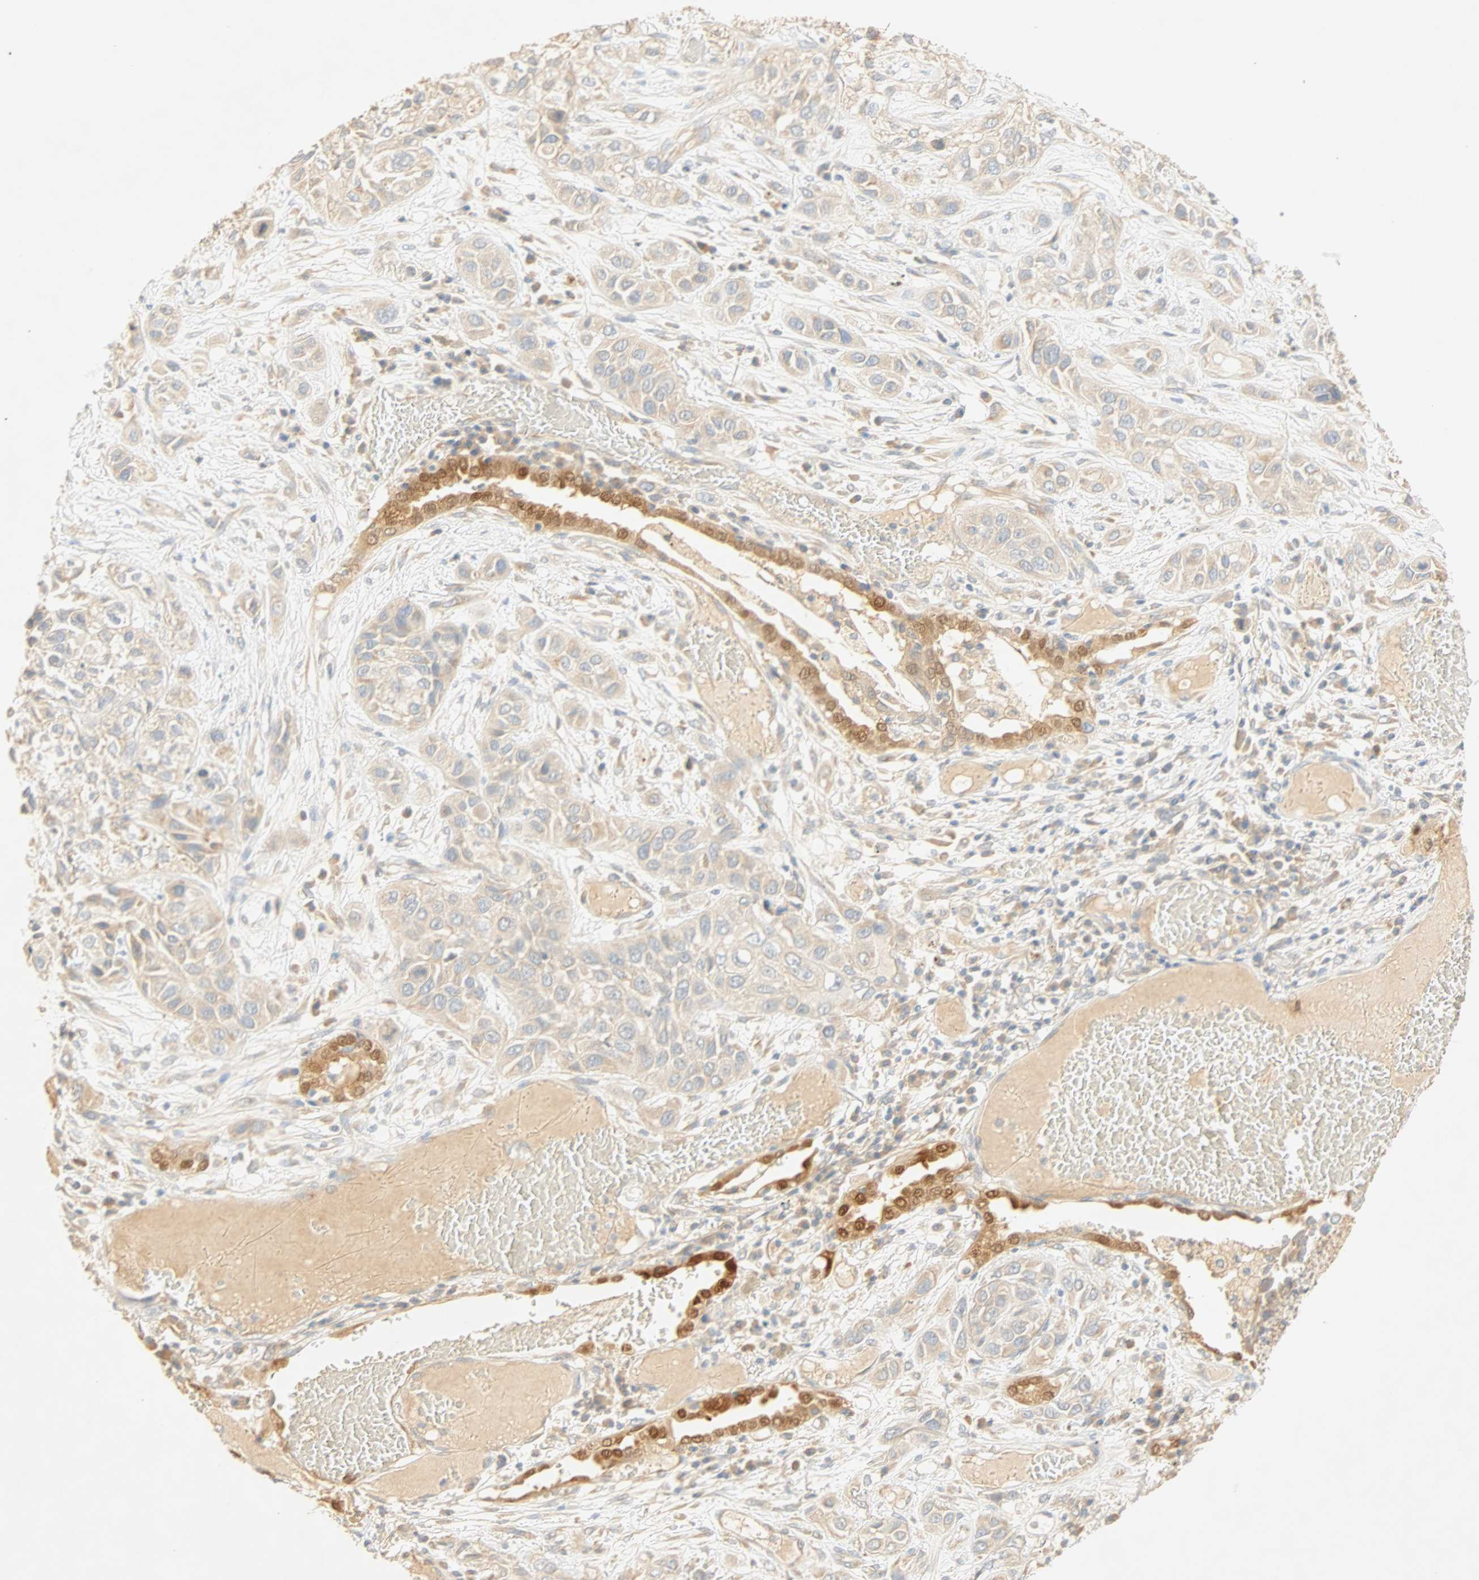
{"staining": {"intensity": "strong", "quantity": "<25%", "location": "cytoplasmic/membranous"}, "tissue": "lung cancer", "cell_type": "Tumor cells", "image_type": "cancer", "snomed": [{"axis": "morphology", "description": "Squamous cell carcinoma, NOS"}, {"axis": "topography", "description": "Lung"}], "caption": "Protein expression analysis of squamous cell carcinoma (lung) displays strong cytoplasmic/membranous expression in approximately <25% of tumor cells.", "gene": "SELENBP1", "patient": {"sex": "male", "age": 71}}